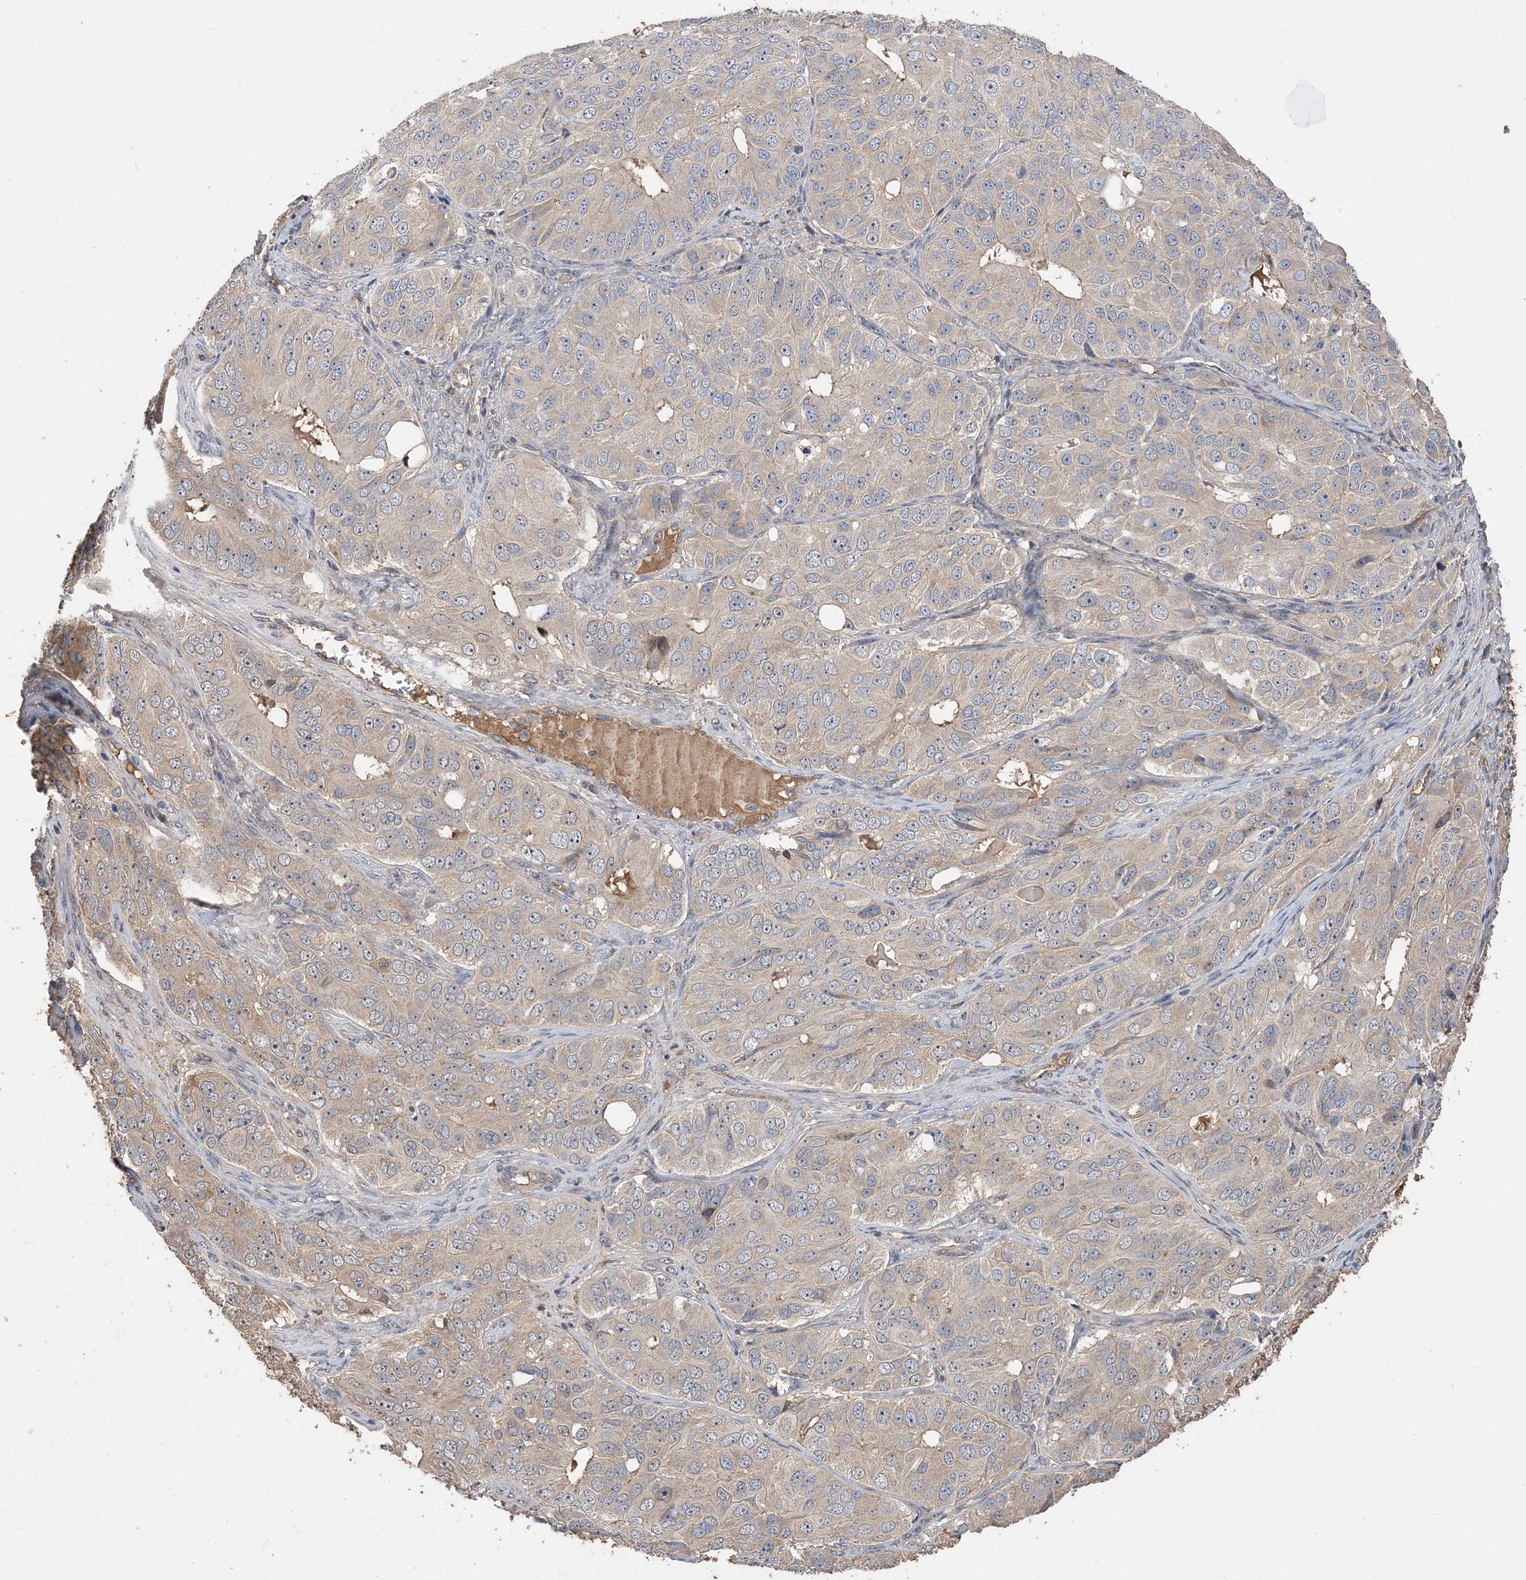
{"staining": {"intensity": "weak", "quantity": "25%-75%", "location": "cytoplasmic/membranous"}, "tissue": "ovarian cancer", "cell_type": "Tumor cells", "image_type": "cancer", "snomed": [{"axis": "morphology", "description": "Carcinoma, endometroid"}, {"axis": "topography", "description": "Ovary"}], "caption": "A brown stain shows weak cytoplasmic/membranous staining of a protein in endometroid carcinoma (ovarian) tumor cells.", "gene": "GRINA", "patient": {"sex": "female", "age": 51}}